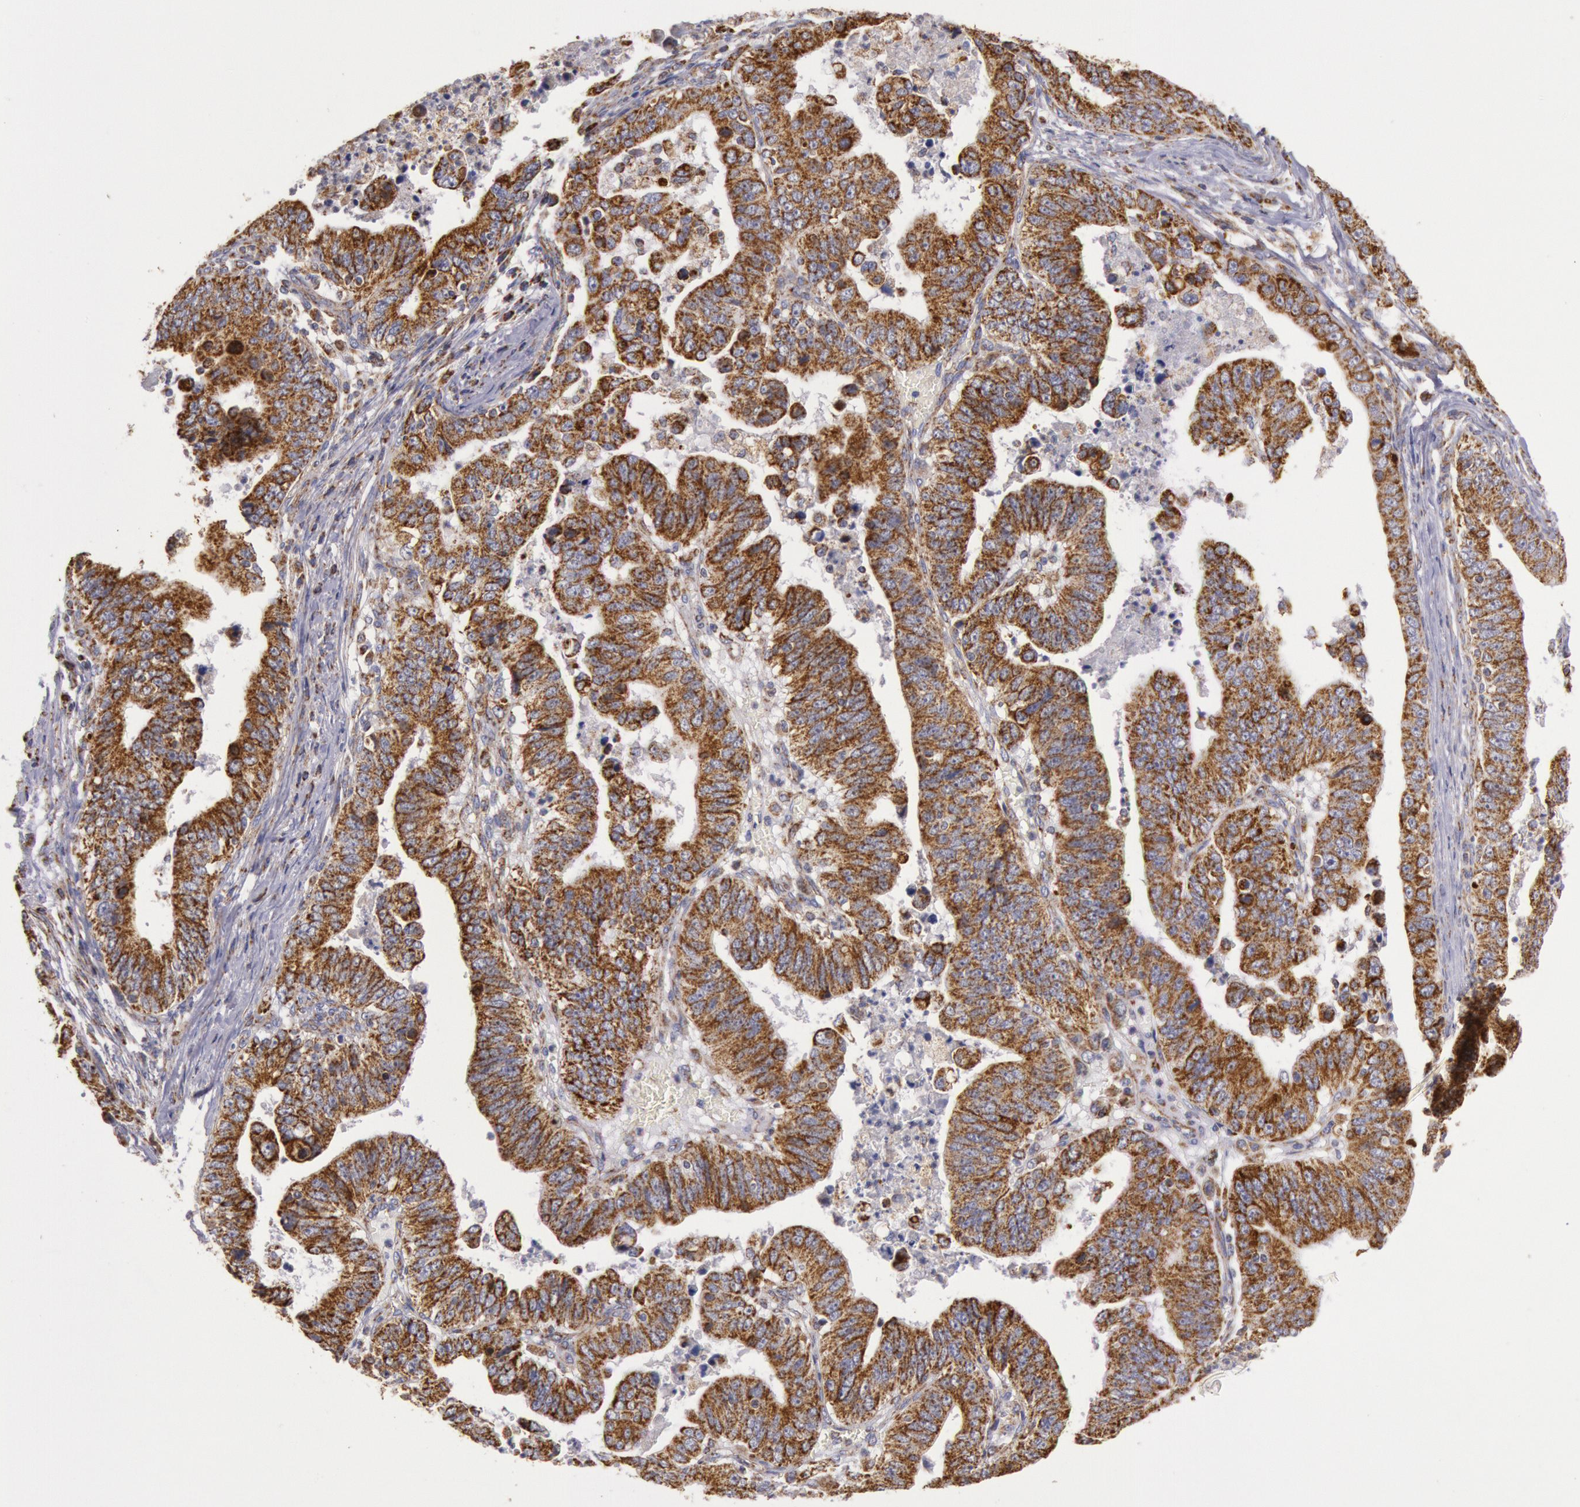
{"staining": {"intensity": "moderate", "quantity": ">75%", "location": "cytoplasmic/membranous"}, "tissue": "stomach cancer", "cell_type": "Tumor cells", "image_type": "cancer", "snomed": [{"axis": "morphology", "description": "Adenocarcinoma, NOS"}, {"axis": "topography", "description": "Stomach, upper"}], "caption": "Adenocarcinoma (stomach) stained with immunohistochemistry (IHC) displays moderate cytoplasmic/membranous expression in approximately >75% of tumor cells.", "gene": "CYC1", "patient": {"sex": "female", "age": 50}}